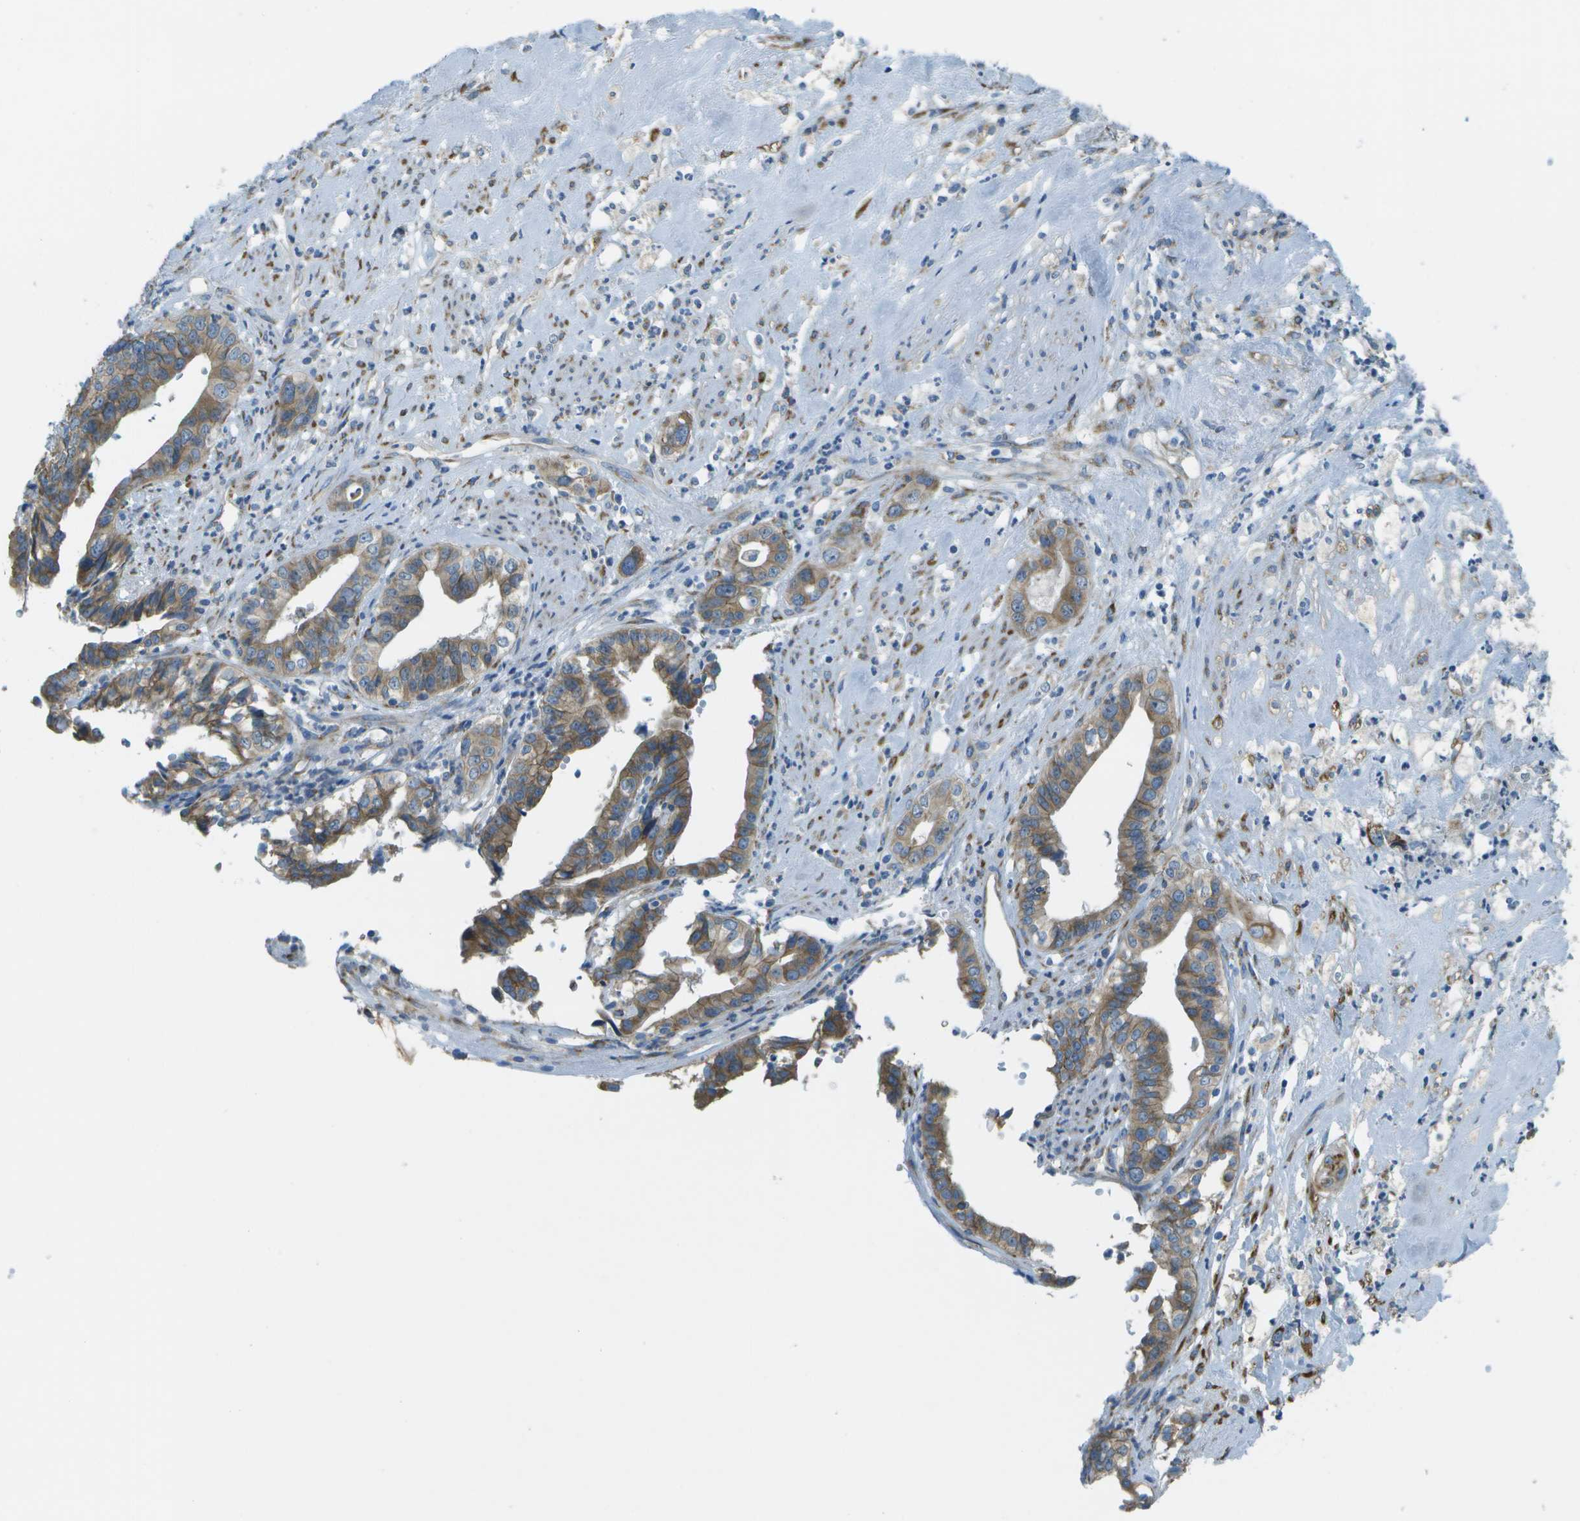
{"staining": {"intensity": "weak", "quantity": ">75%", "location": "cytoplasmic/membranous"}, "tissue": "liver cancer", "cell_type": "Tumor cells", "image_type": "cancer", "snomed": [{"axis": "morphology", "description": "Cholangiocarcinoma"}, {"axis": "topography", "description": "Liver"}], "caption": "Immunohistochemistry (IHC) (DAB) staining of liver cancer (cholangiocarcinoma) exhibits weak cytoplasmic/membranous protein staining in approximately >75% of tumor cells.", "gene": "KCTD3", "patient": {"sex": "female", "age": 61}}